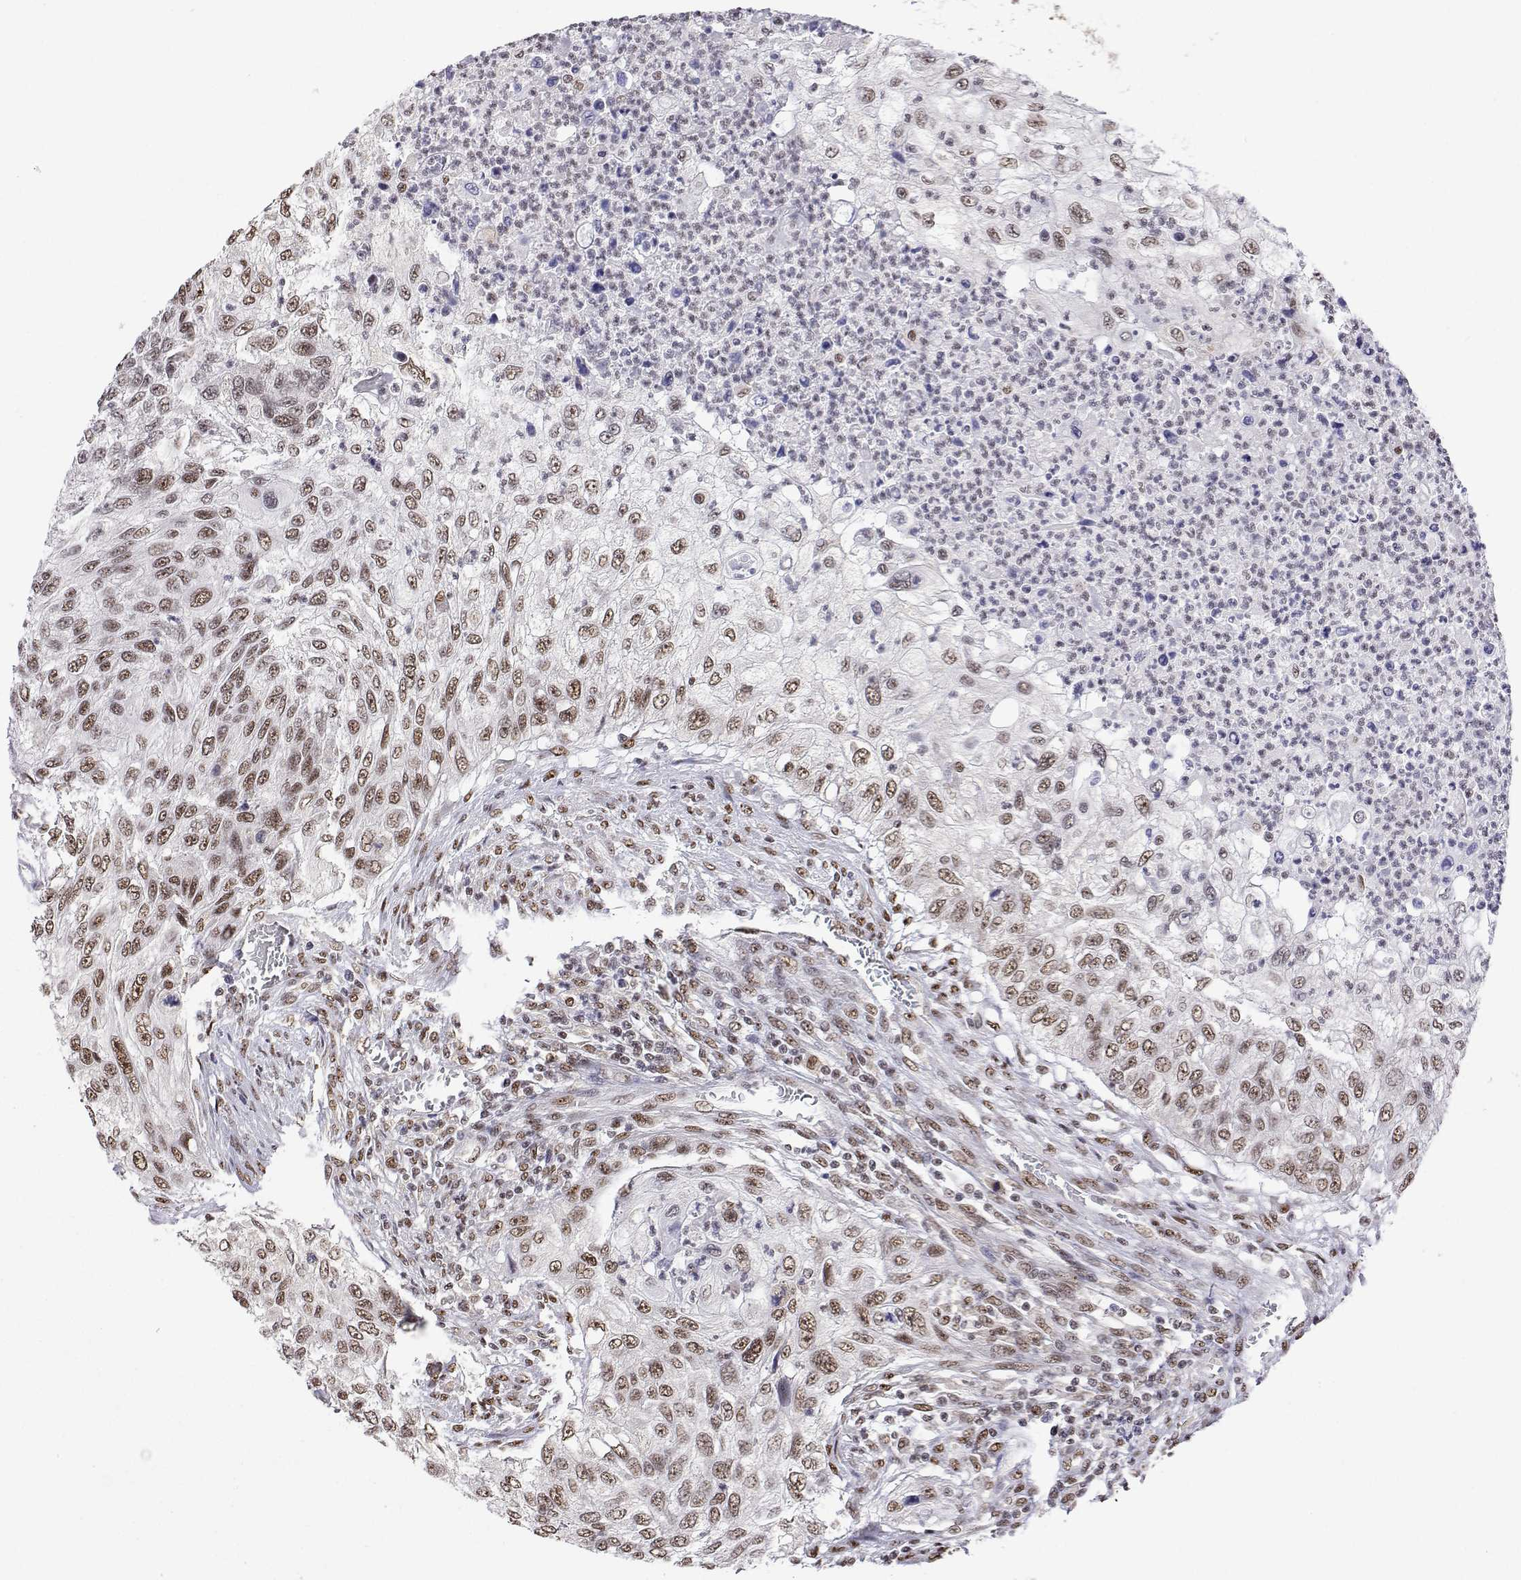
{"staining": {"intensity": "moderate", "quantity": ">75%", "location": "nuclear"}, "tissue": "urothelial cancer", "cell_type": "Tumor cells", "image_type": "cancer", "snomed": [{"axis": "morphology", "description": "Urothelial carcinoma, High grade"}, {"axis": "topography", "description": "Urinary bladder"}], "caption": "Human urothelial carcinoma (high-grade) stained with a protein marker reveals moderate staining in tumor cells.", "gene": "ADAR", "patient": {"sex": "female", "age": 60}}